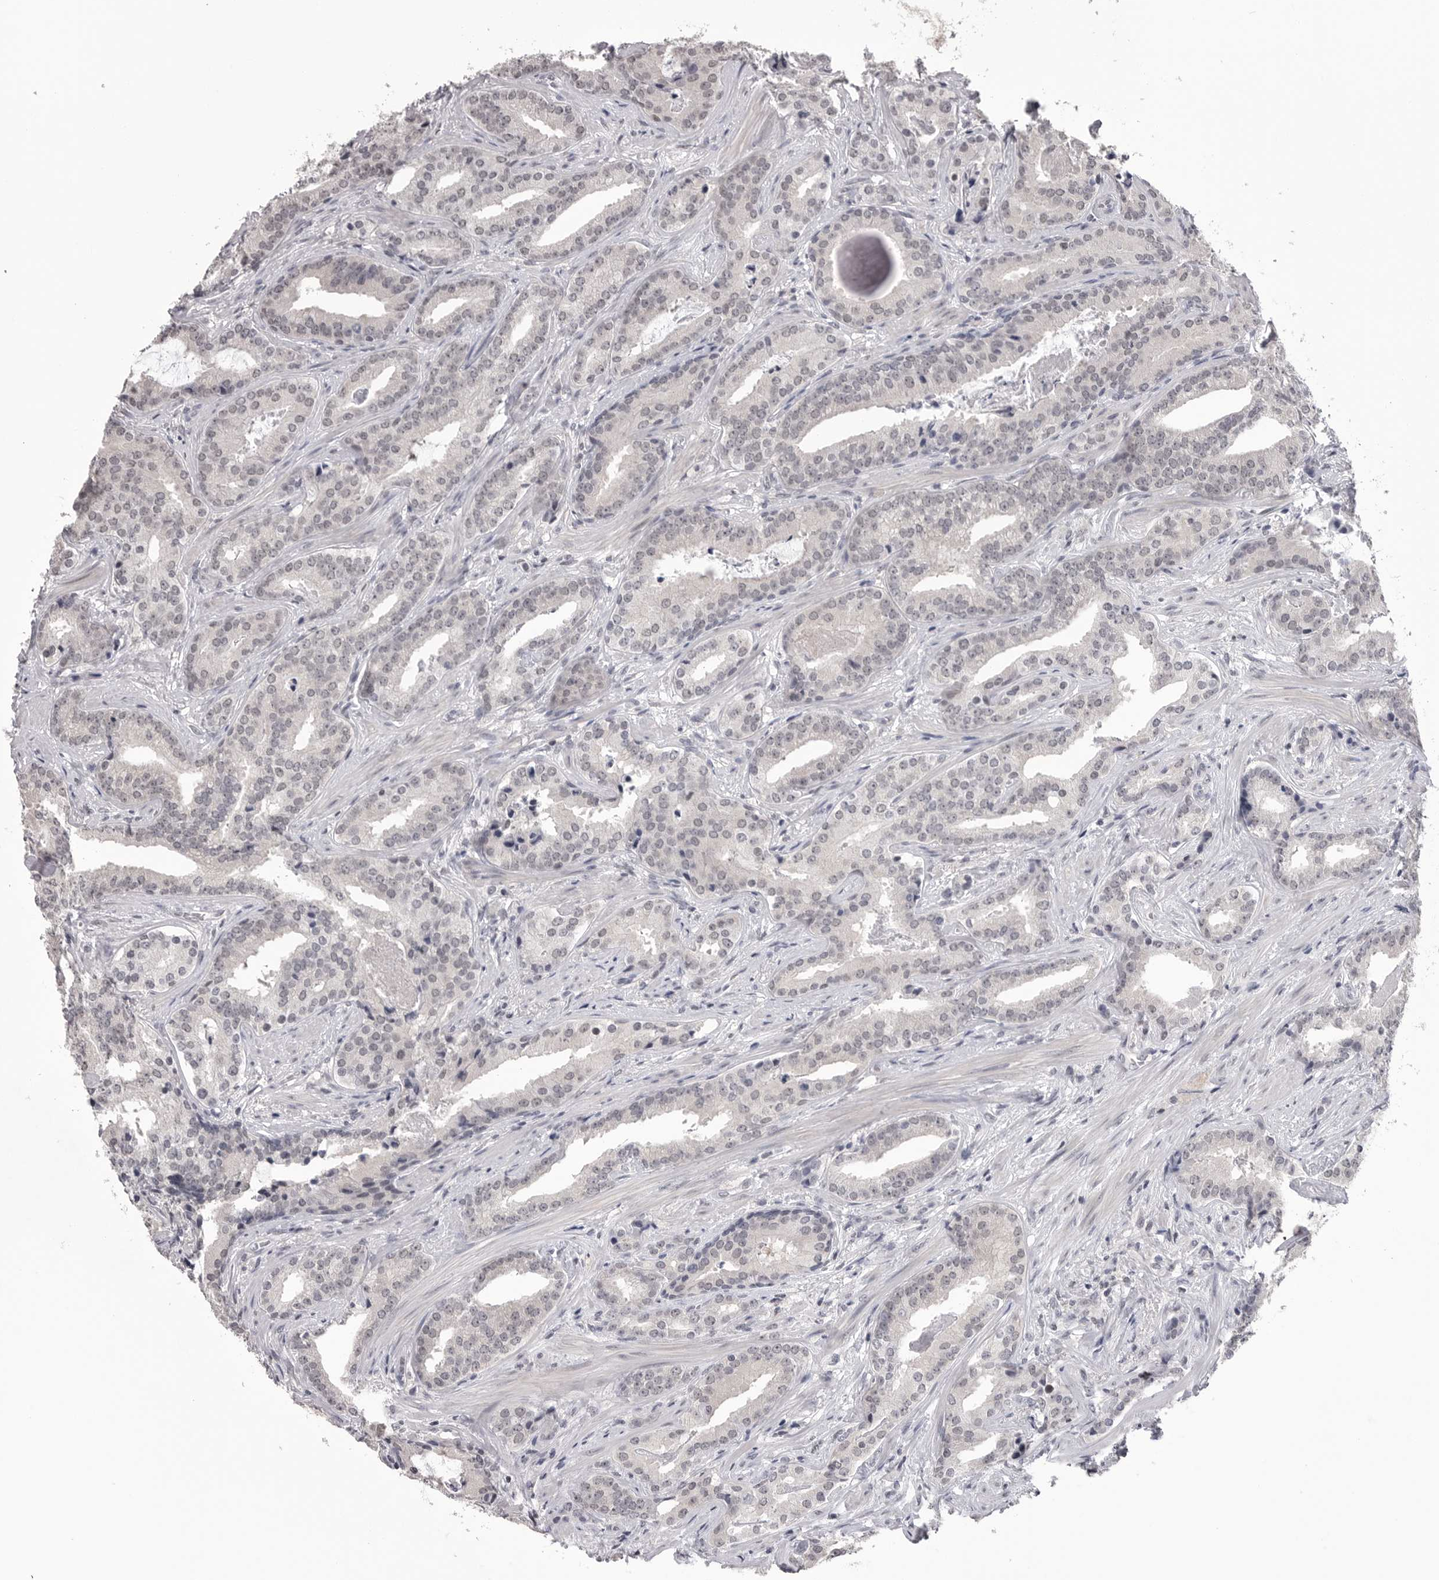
{"staining": {"intensity": "negative", "quantity": "none", "location": "none"}, "tissue": "prostate cancer", "cell_type": "Tumor cells", "image_type": "cancer", "snomed": [{"axis": "morphology", "description": "Adenocarcinoma, Low grade"}, {"axis": "topography", "description": "Prostate"}], "caption": "A high-resolution image shows immunohistochemistry staining of prostate cancer, which displays no significant expression in tumor cells.", "gene": "DLG2", "patient": {"sex": "male", "age": 67}}